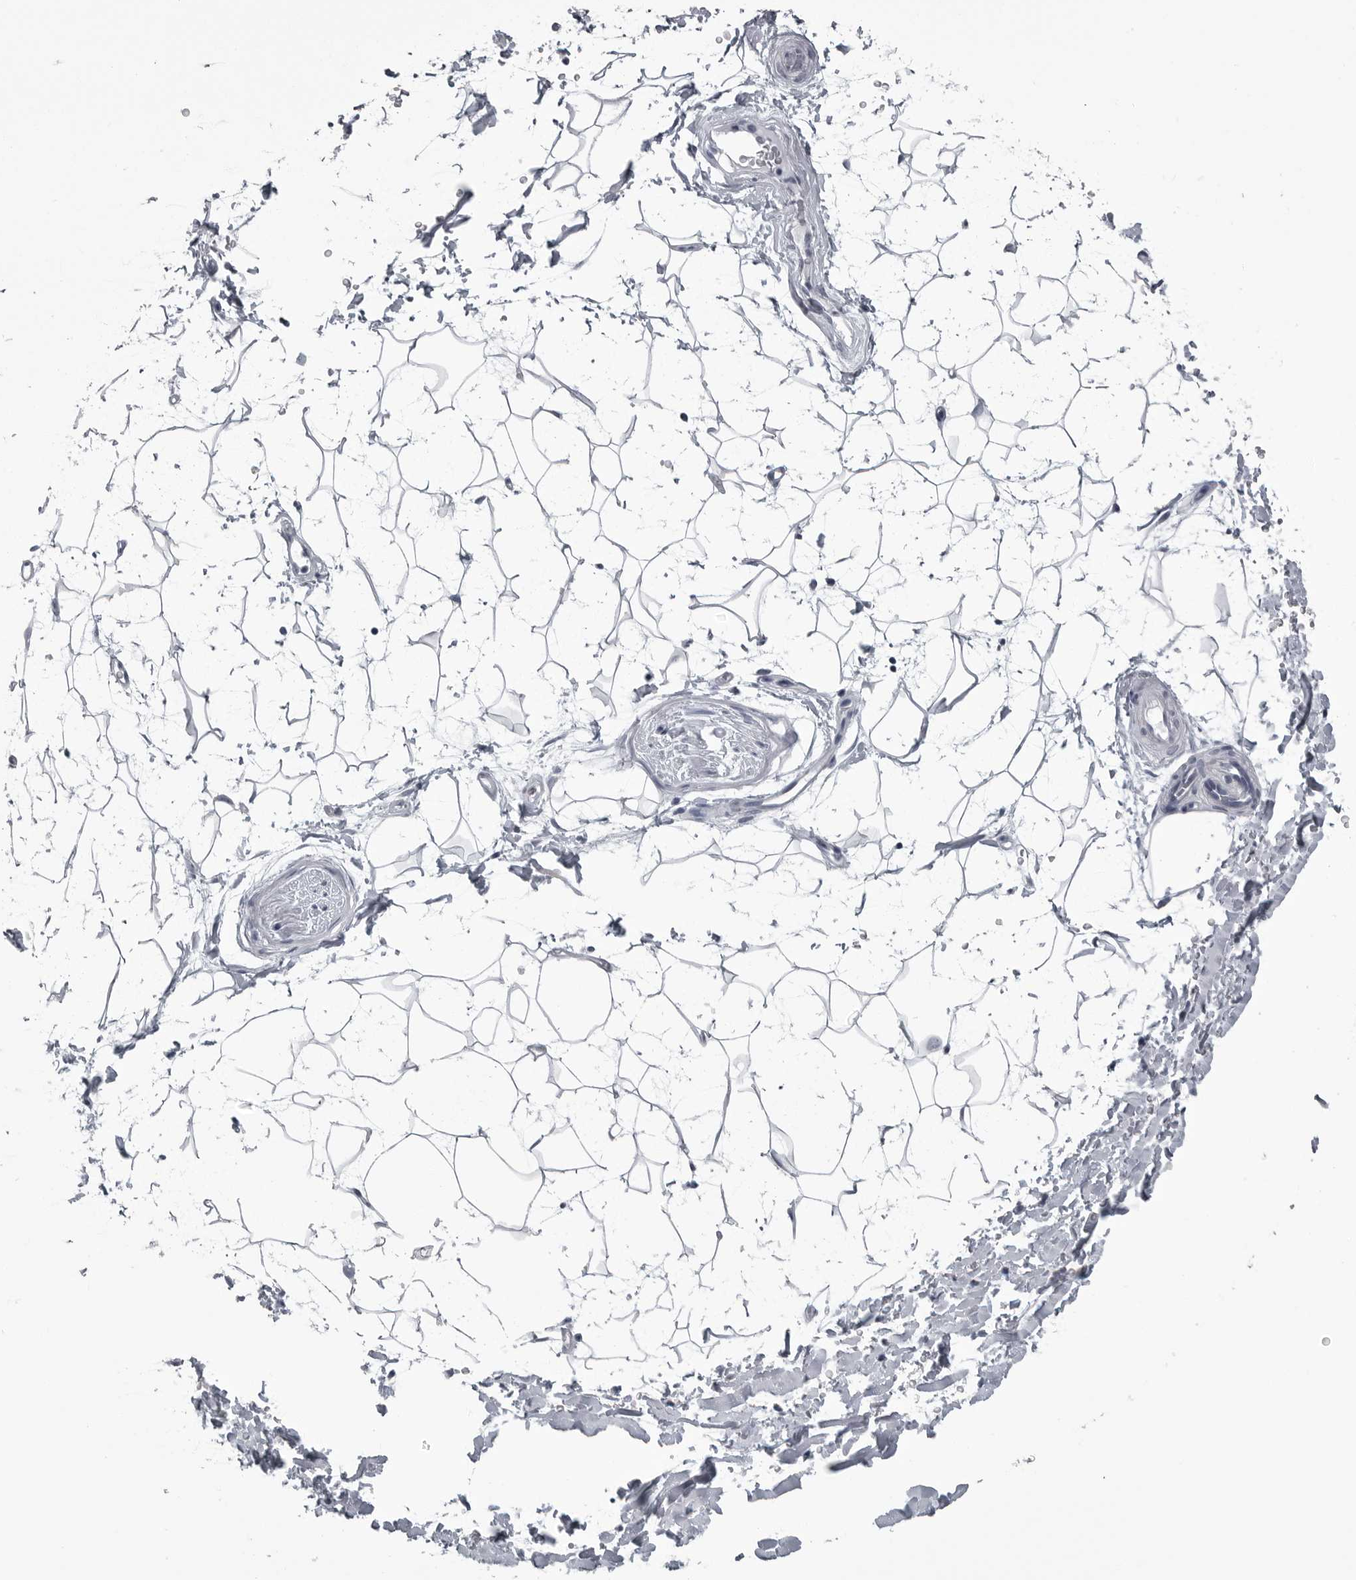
{"staining": {"intensity": "negative", "quantity": "none", "location": "none"}, "tissue": "adipose tissue", "cell_type": "Adipocytes", "image_type": "normal", "snomed": [{"axis": "morphology", "description": "Normal tissue, NOS"}, {"axis": "topography", "description": "Soft tissue"}], "caption": "An IHC histopathology image of normal adipose tissue is shown. There is no staining in adipocytes of adipose tissue. Nuclei are stained in blue.", "gene": "MYOC", "patient": {"sex": "male", "age": 72}}